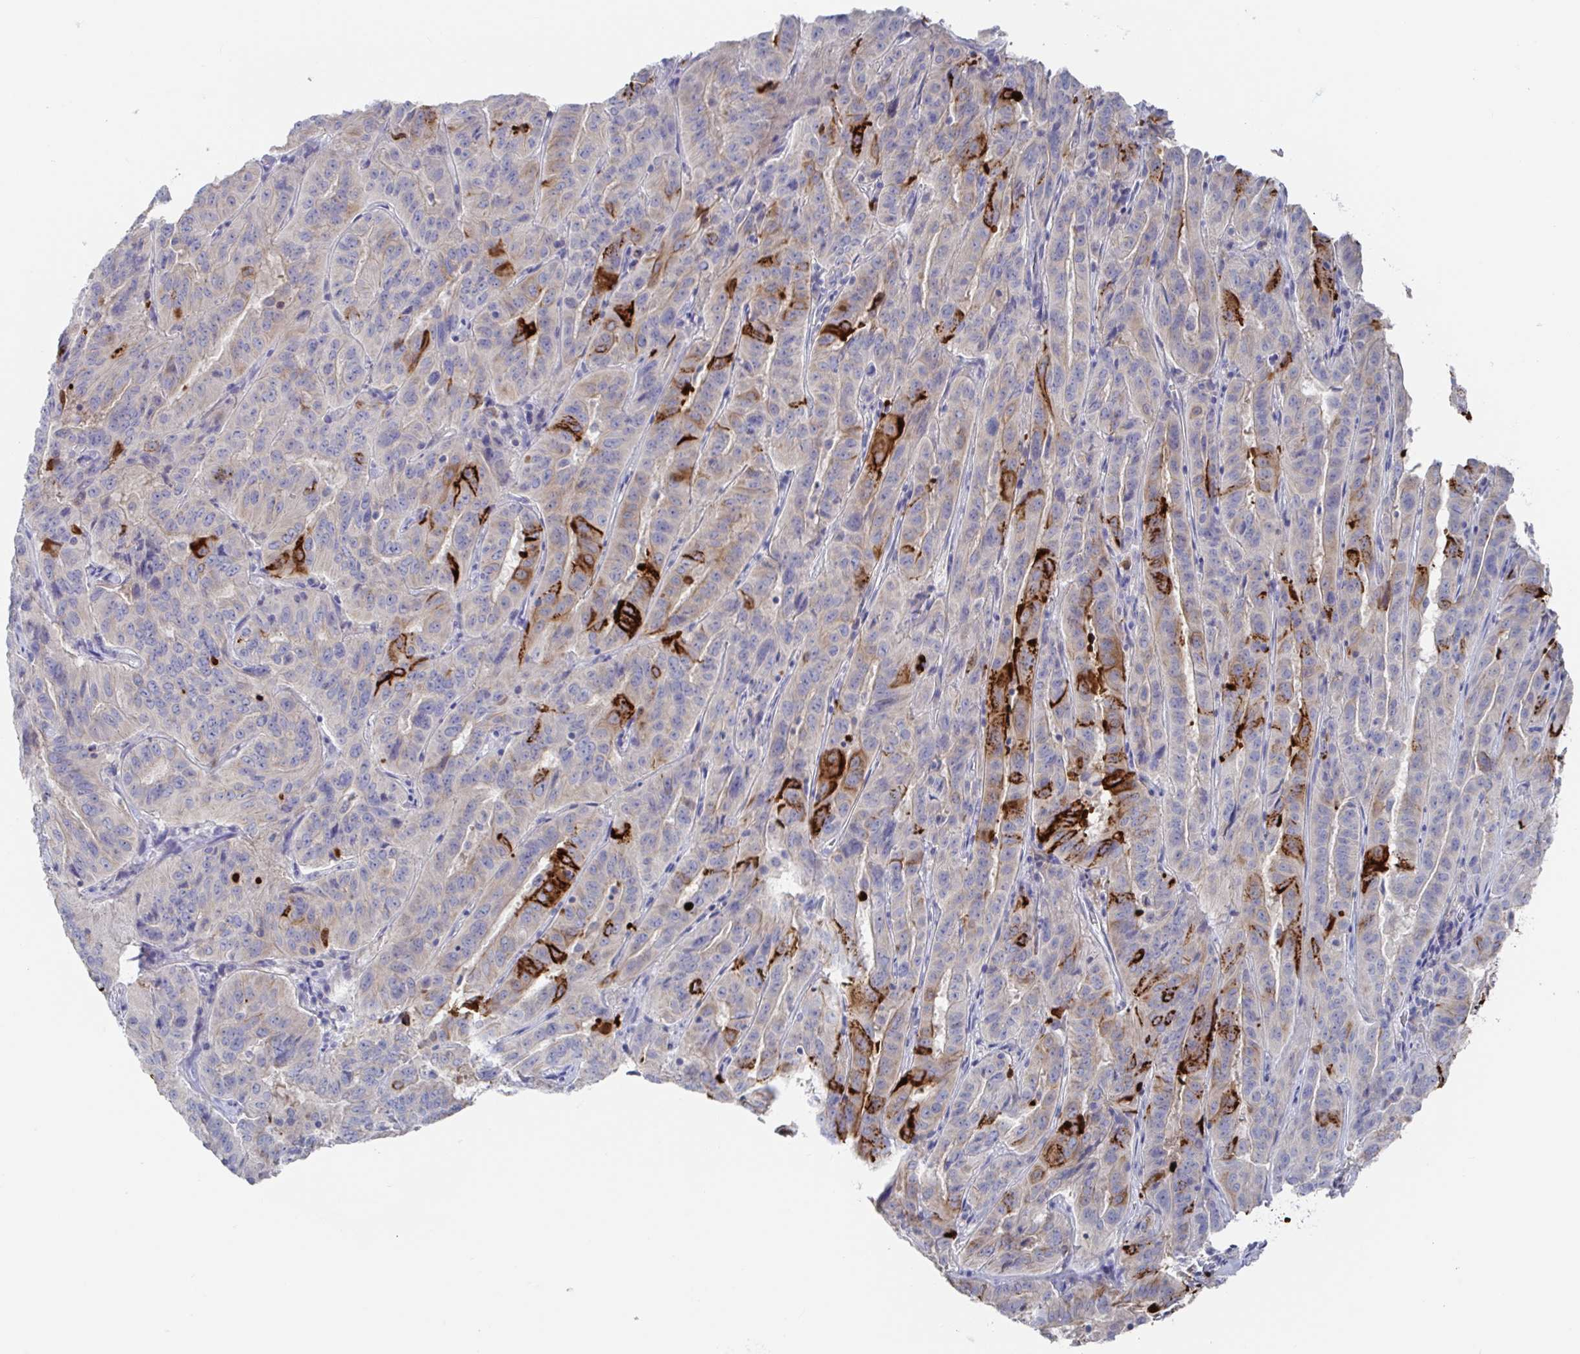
{"staining": {"intensity": "strong", "quantity": "<25%", "location": "cytoplasmic/membranous"}, "tissue": "pancreatic cancer", "cell_type": "Tumor cells", "image_type": "cancer", "snomed": [{"axis": "morphology", "description": "Adenocarcinoma, NOS"}, {"axis": "topography", "description": "Pancreas"}], "caption": "High-power microscopy captured an IHC histopathology image of pancreatic cancer (adenocarcinoma), revealing strong cytoplasmic/membranous positivity in approximately <25% of tumor cells.", "gene": "GPR148", "patient": {"sex": "male", "age": 63}}